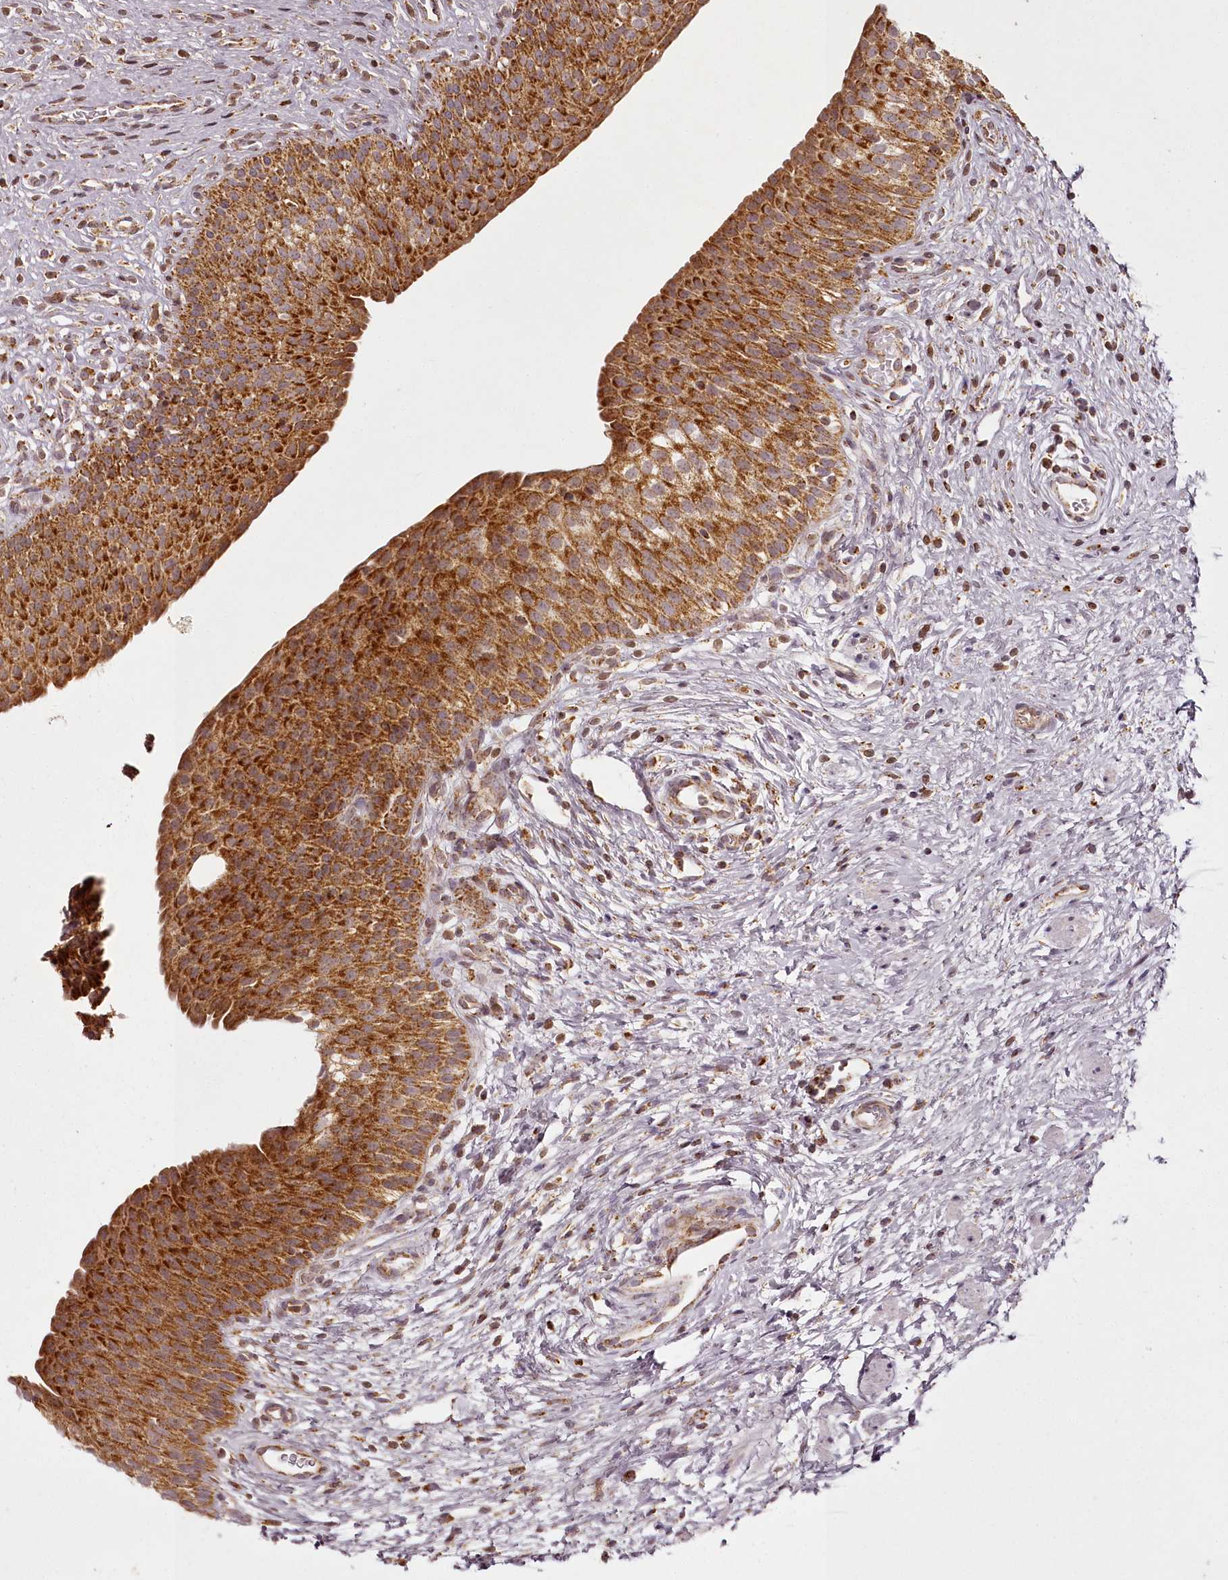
{"staining": {"intensity": "strong", "quantity": ">75%", "location": "cytoplasmic/membranous"}, "tissue": "urinary bladder", "cell_type": "Urothelial cells", "image_type": "normal", "snomed": [{"axis": "morphology", "description": "Normal tissue, NOS"}, {"axis": "topography", "description": "Urinary bladder"}], "caption": "A high amount of strong cytoplasmic/membranous staining is present in approximately >75% of urothelial cells in unremarkable urinary bladder. The protein of interest is stained brown, and the nuclei are stained in blue (DAB IHC with brightfield microscopy, high magnification).", "gene": "CHCHD2", "patient": {"sex": "male", "age": 1}}